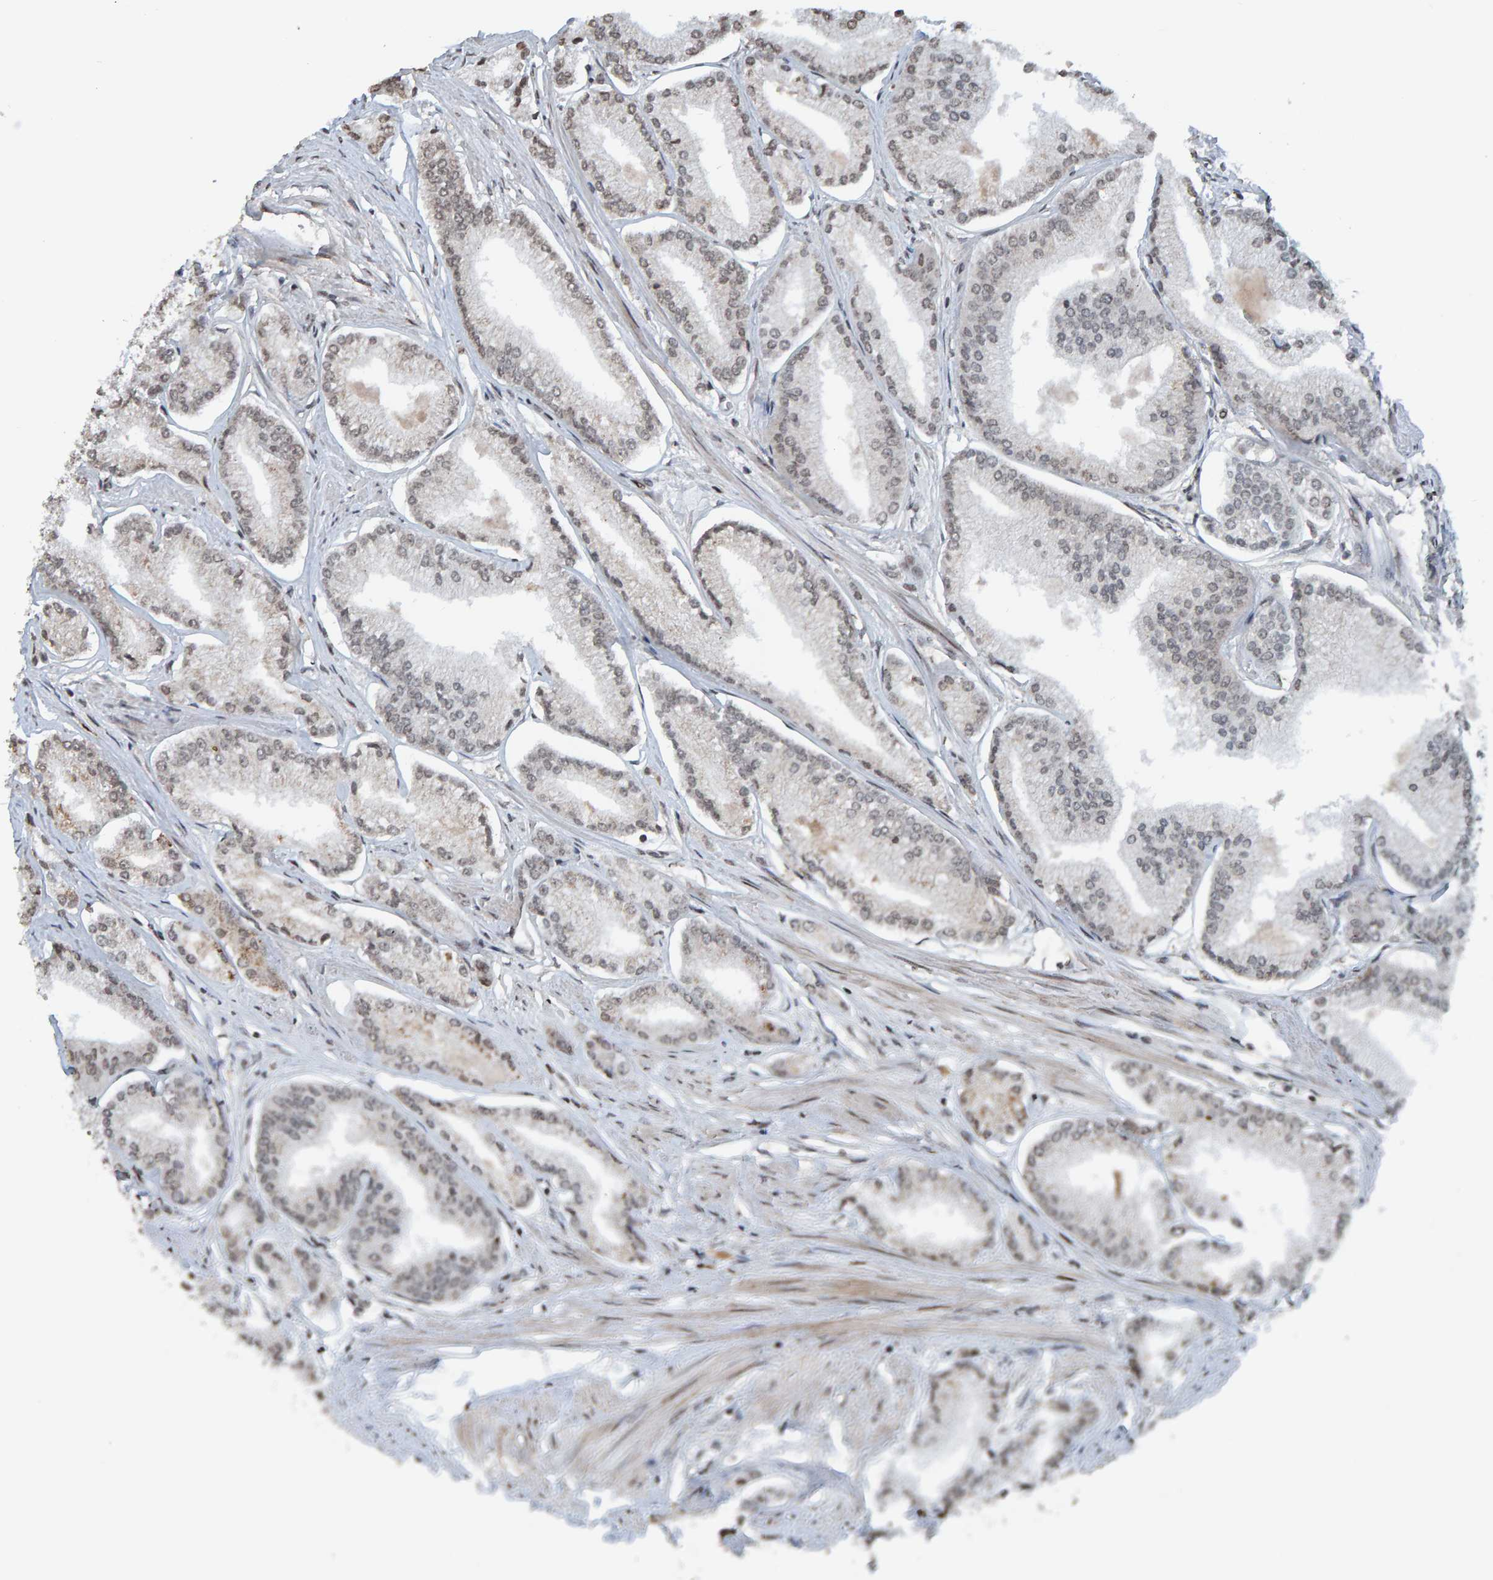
{"staining": {"intensity": "weak", "quantity": "<25%", "location": "nuclear"}, "tissue": "prostate cancer", "cell_type": "Tumor cells", "image_type": "cancer", "snomed": [{"axis": "morphology", "description": "Adenocarcinoma, Low grade"}, {"axis": "topography", "description": "Prostate"}], "caption": "Immunohistochemical staining of human prostate cancer demonstrates no significant positivity in tumor cells.", "gene": "ZNF366", "patient": {"sex": "male", "age": 52}}